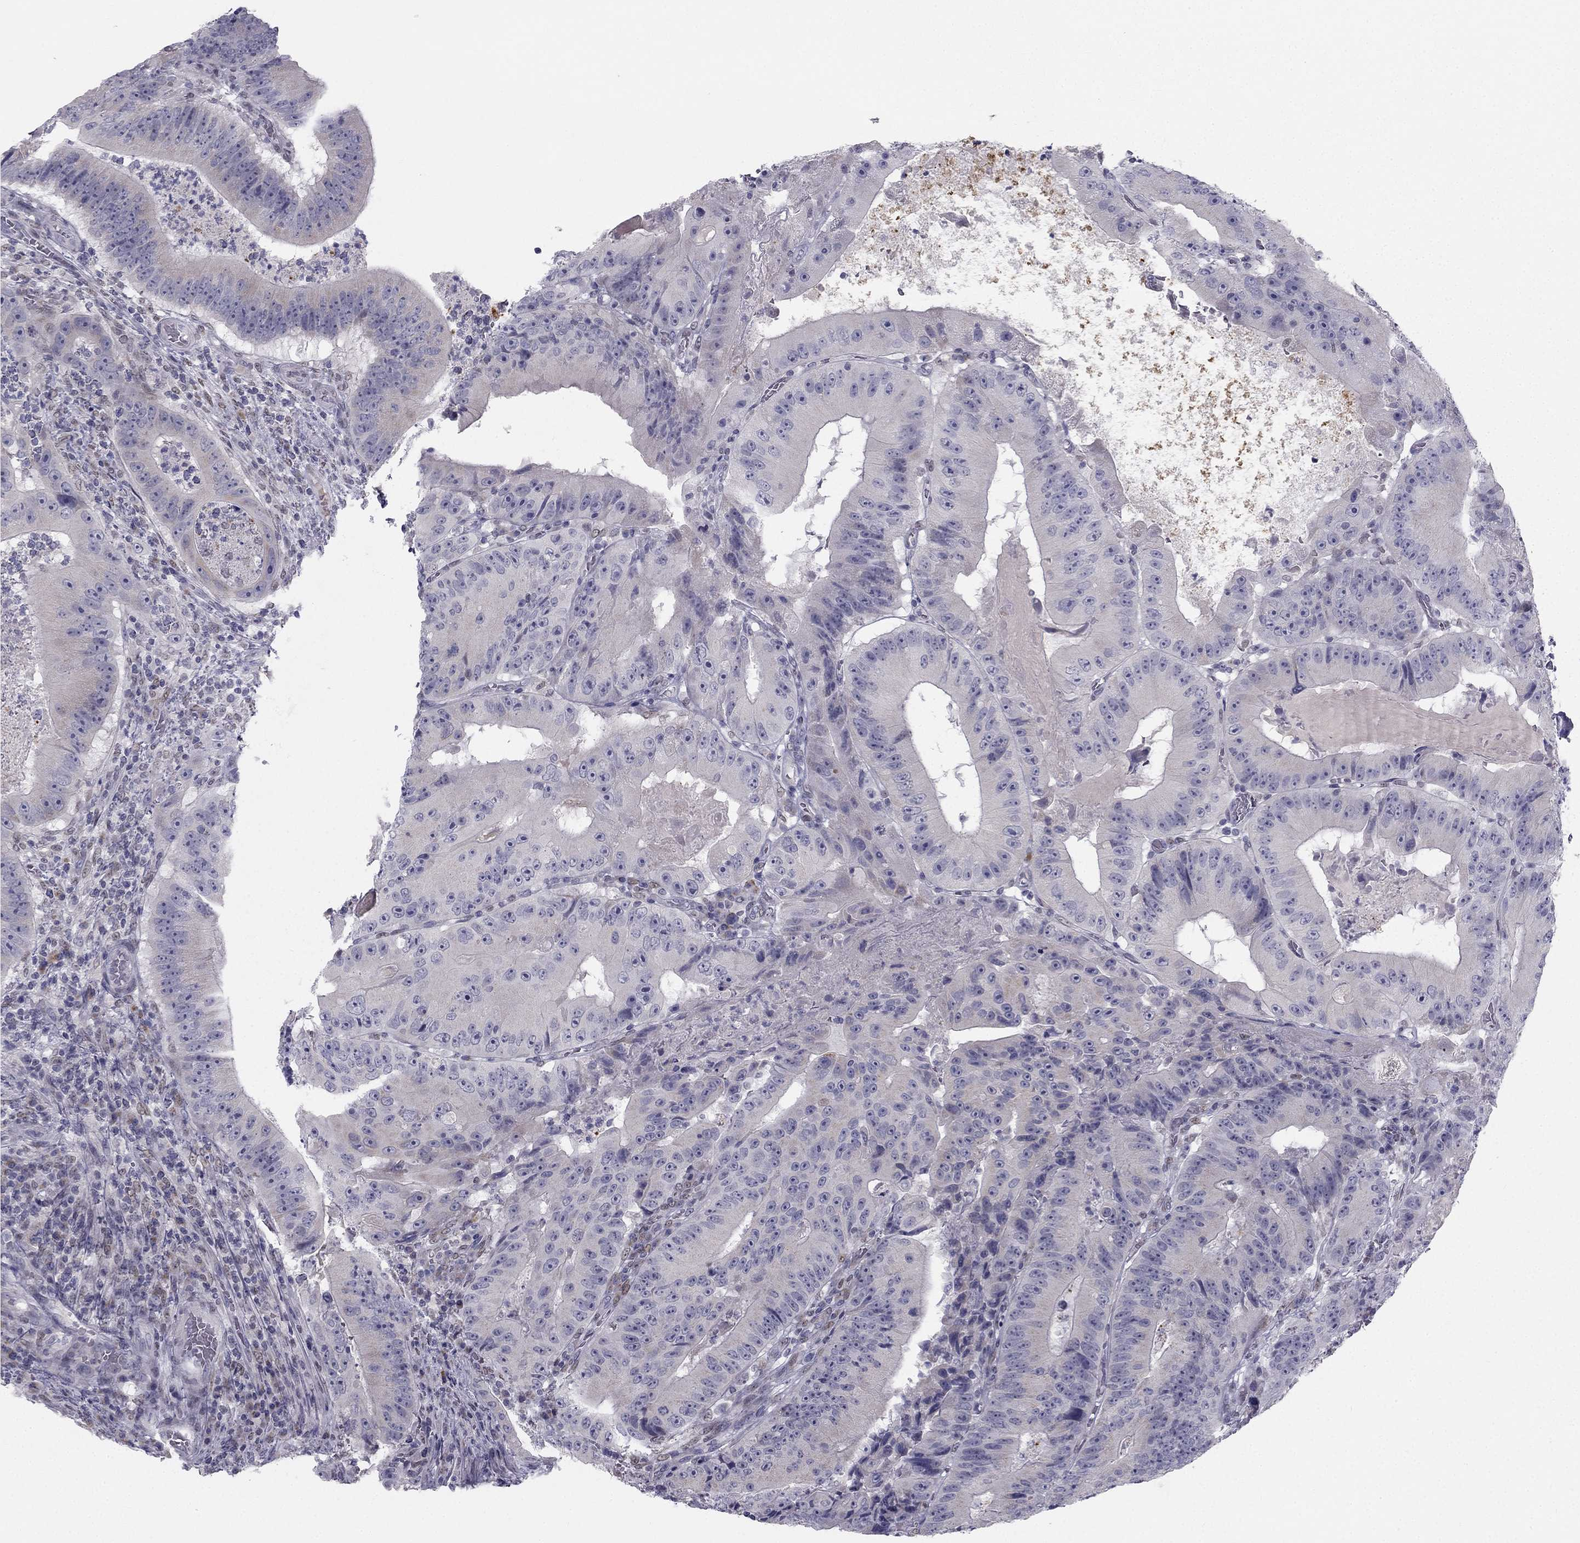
{"staining": {"intensity": "weak", "quantity": "<25%", "location": "cytoplasmic/membranous"}, "tissue": "colorectal cancer", "cell_type": "Tumor cells", "image_type": "cancer", "snomed": [{"axis": "morphology", "description": "Adenocarcinoma, NOS"}, {"axis": "topography", "description": "Colon"}], "caption": "Tumor cells are negative for brown protein staining in colorectal cancer (adenocarcinoma).", "gene": "TRPS1", "patient": {"sex": "female", "age": 86}}